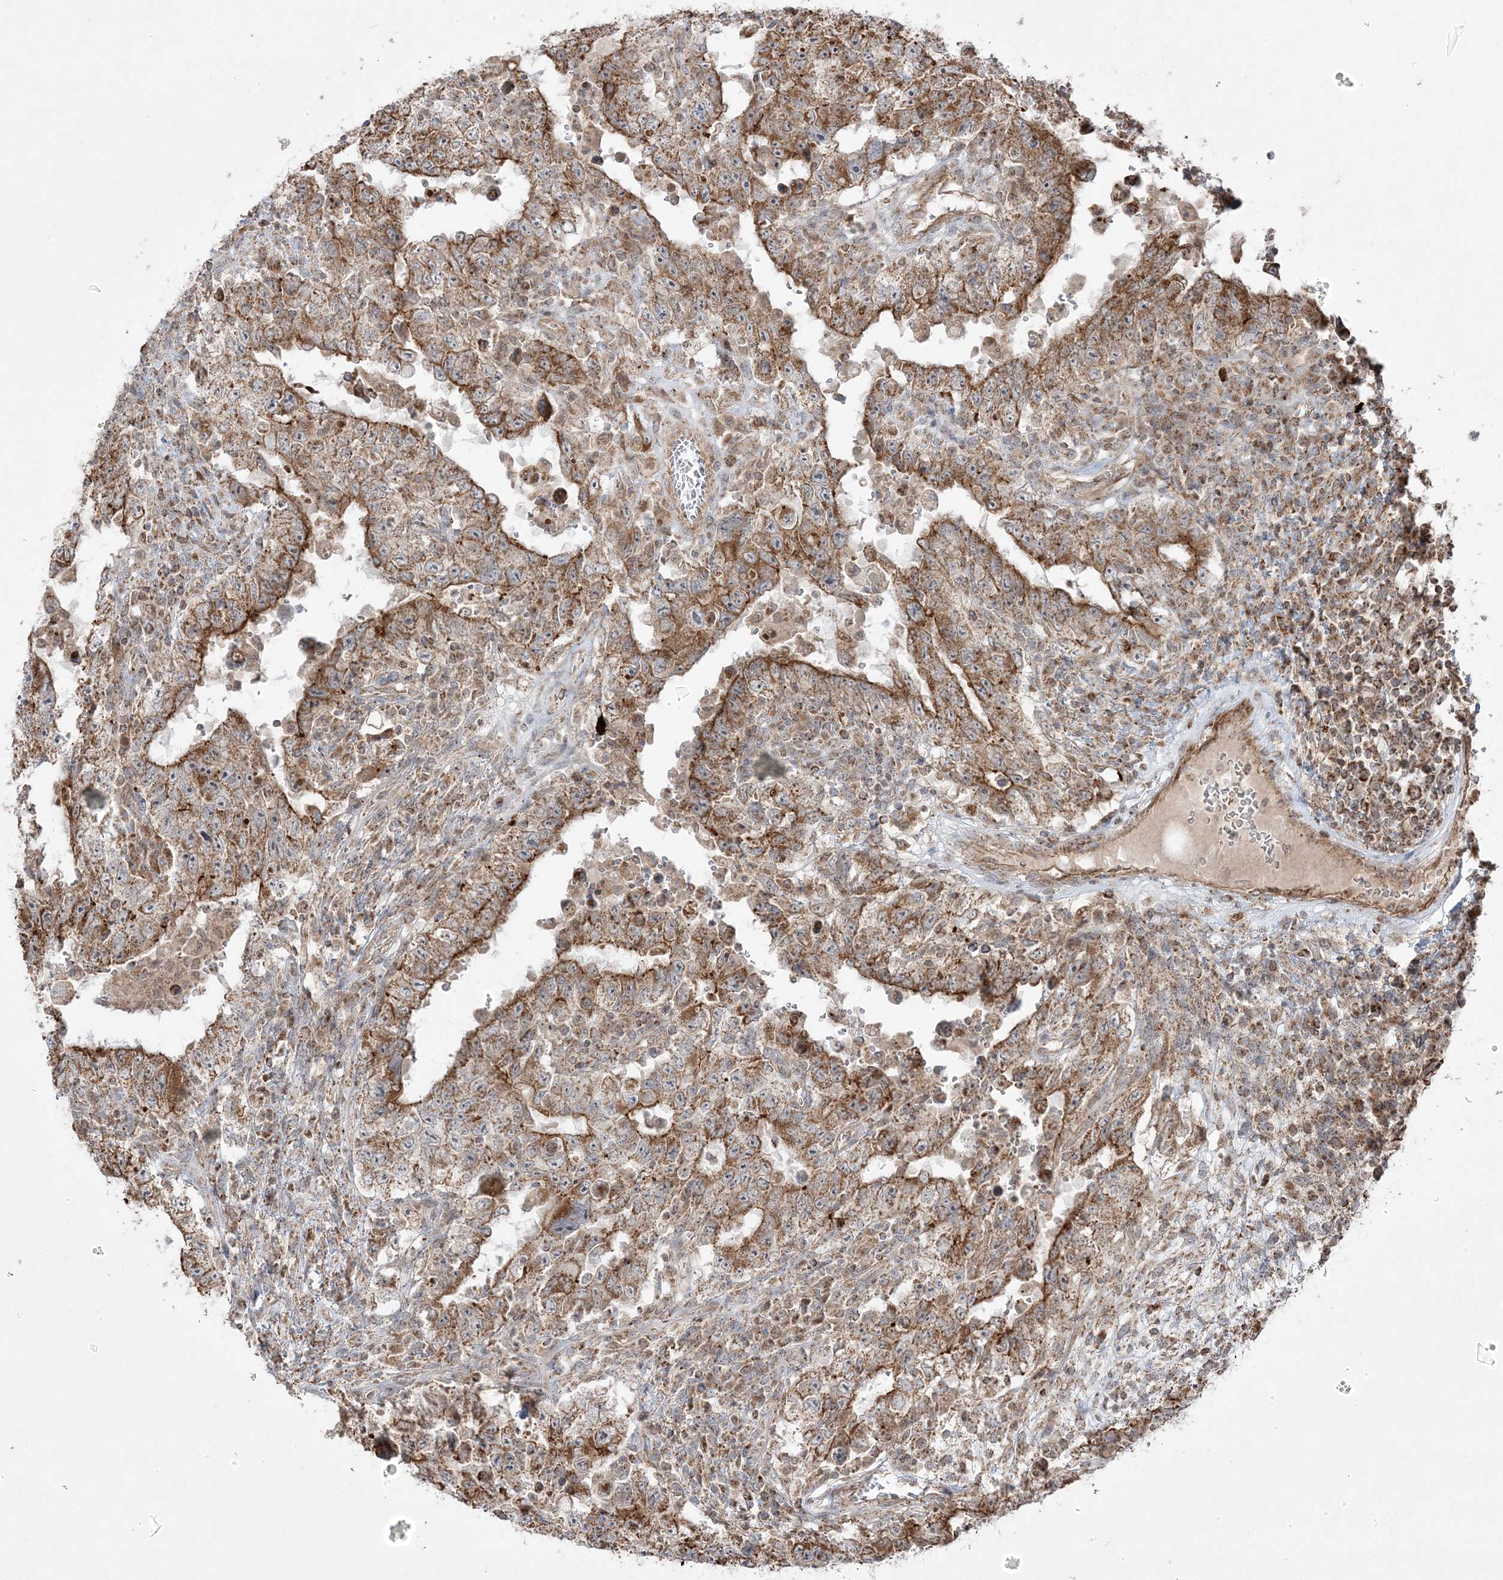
{"staining": {"intensity": "moderate", "quantity": ">75%", "location": "cytoplasmic/membranous"}, "tissue": "testis cancer", "cell_type": "Tumor cells", "image_type": "cancer", "snomed": [{"axis": "morphology", "description": "Carcinoma, Embryonal, NOS"}, {"axis": "topography", "description": "Testis"}], "caption": "Human embryonal carcinoma (testis) stained with a brown dye exhibits moderate cytoplasmic/membranous positive expression in approximately >75% of tumor cells.", "gene": "CLUAP1", "patient": {"sex": "male", "age": 26}}